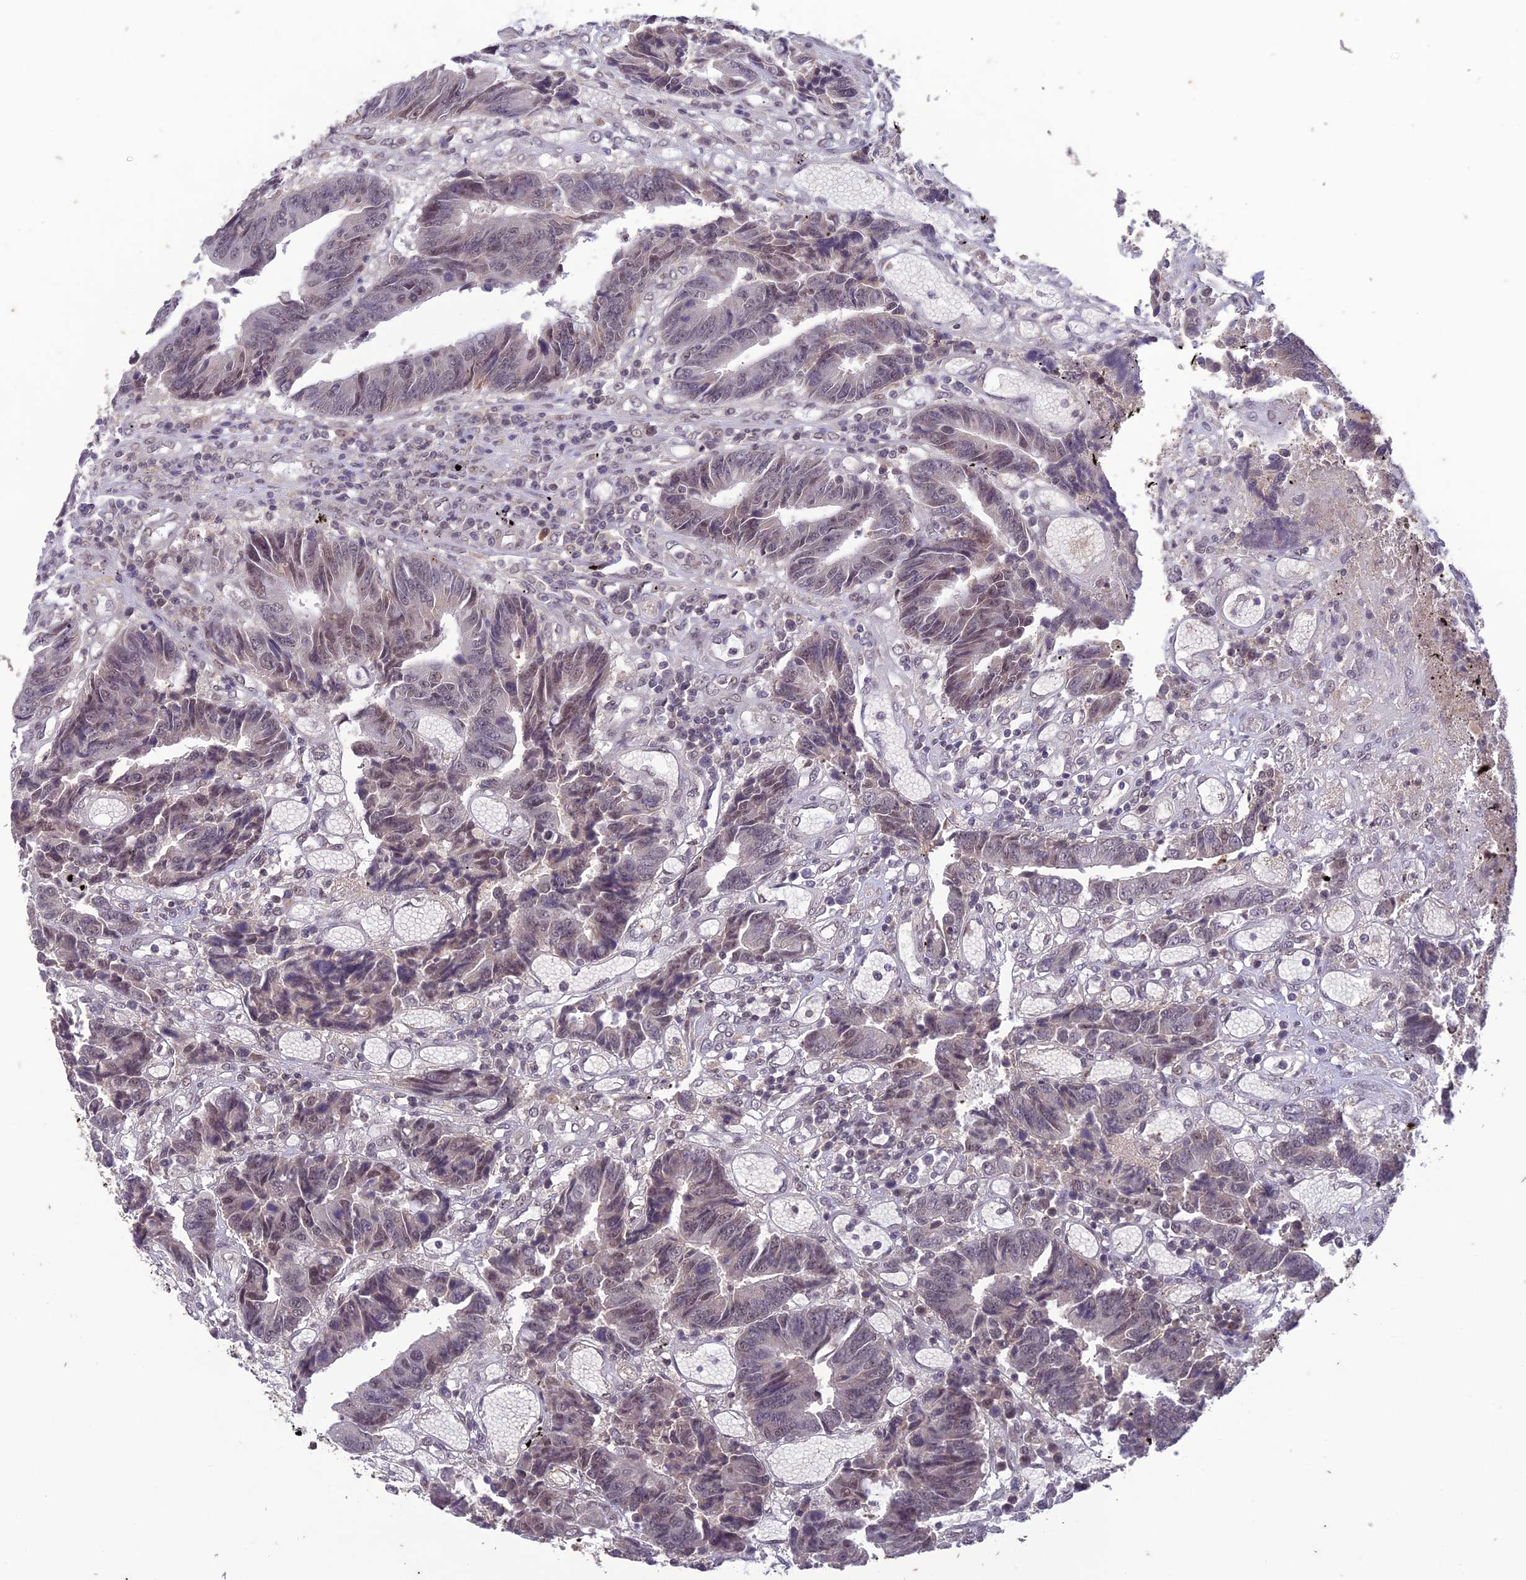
{"staining": {"intensity": "weak", "quantity": "25%-75%", "location": "nuclear"}, "tissue": "colorectal cancer", "cell_type": "Tumor cells", "image_type": "cancer", "snomed": [{"axis": "morphology", "description": "Adenocarcinoma, NOS"}, {"axis": "topography", "description": "Rectum"}], "caption": "Brown immunohistochemical staining in human adenocarcinoma (colorectal) exhibits weak nuclear expression in about 25%-75% of tumor cells.", "gene": "POP4", "patient": {"sex": "male", "age": 84}}